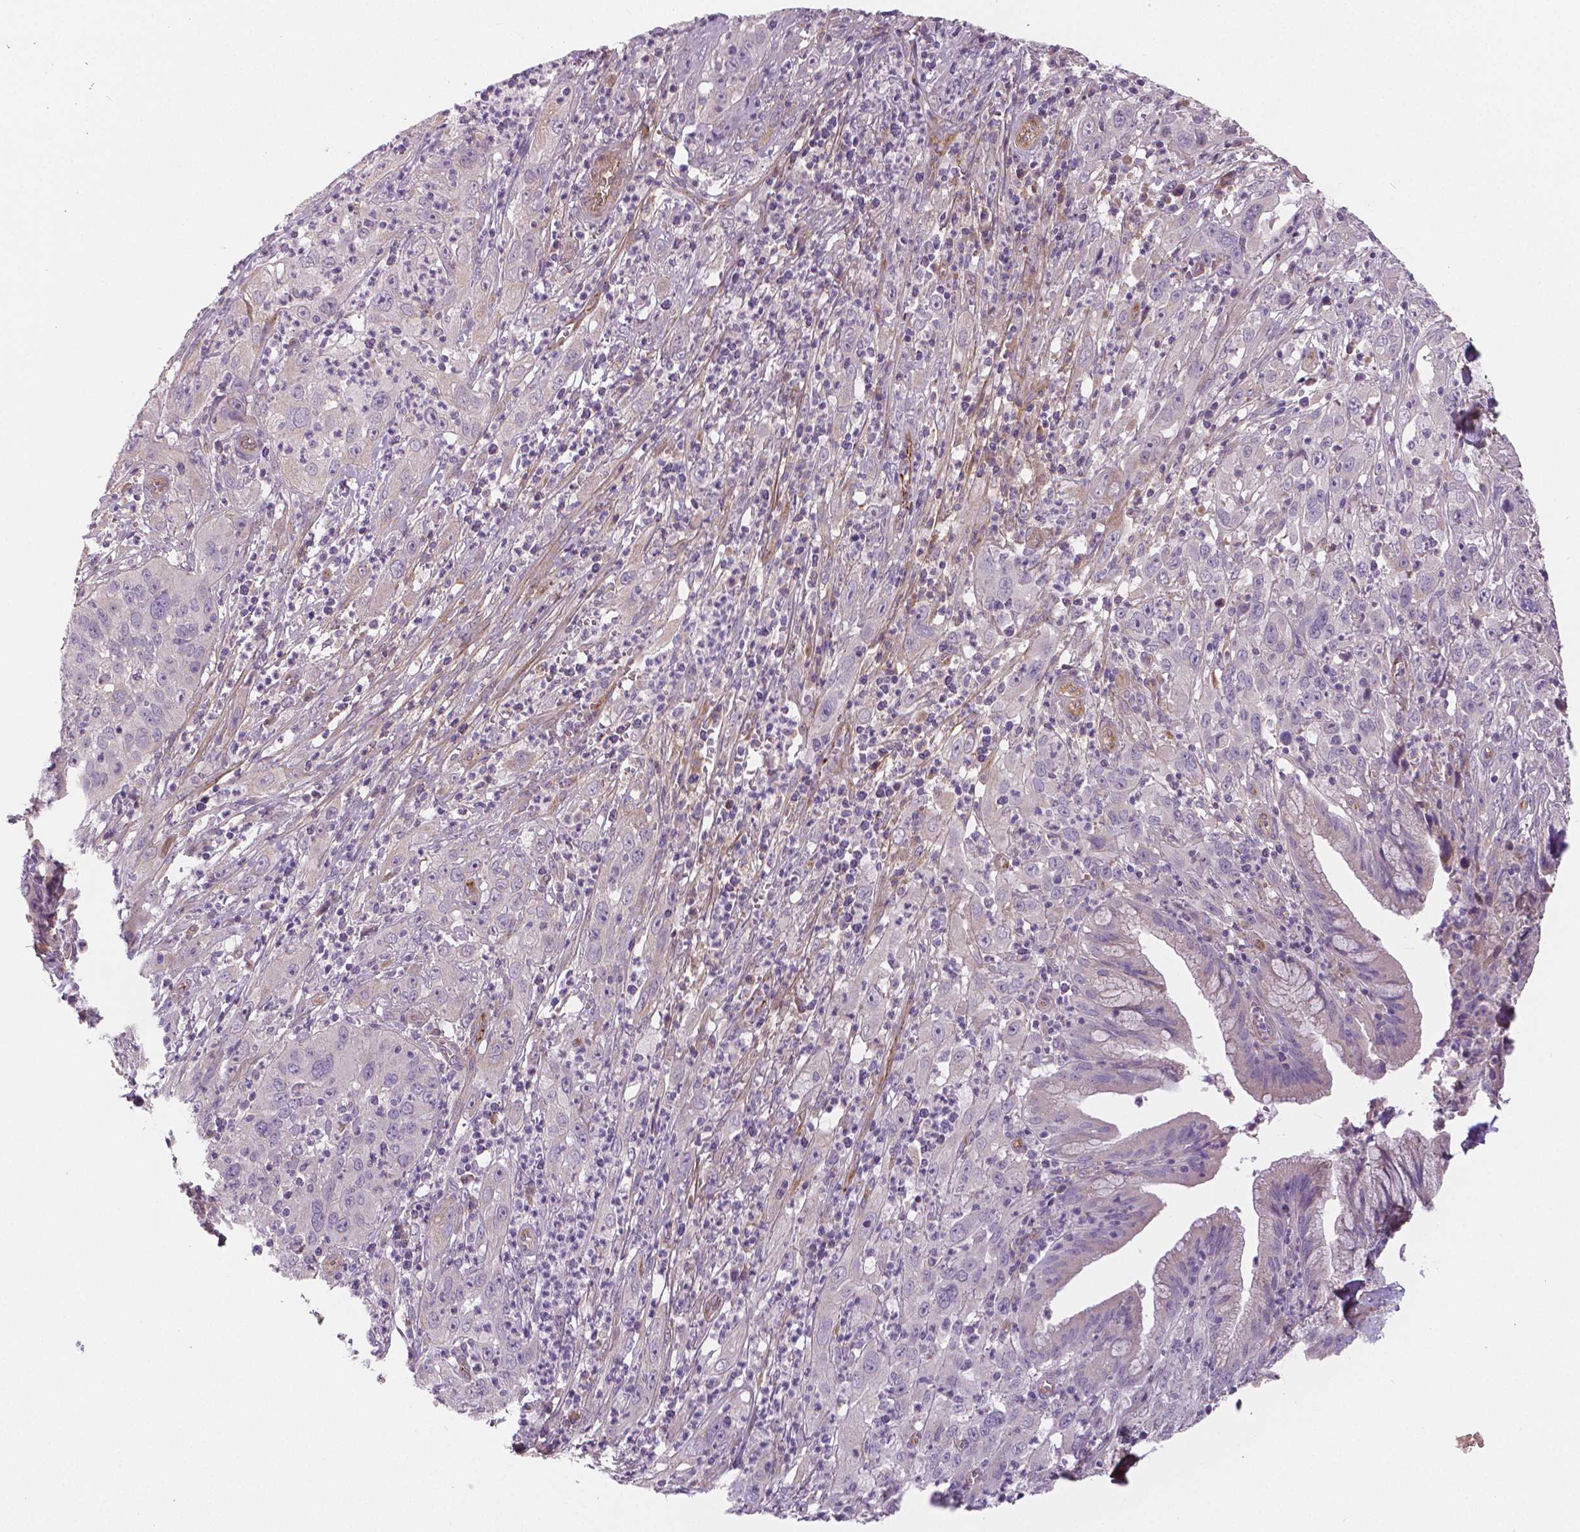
{"staining": {"intensity": "negative", "quantity": "none", "location": "none"}, "tissue": "cervical cancer", "cell_type": "Tumor cells", "image_type": "cancer", "snomed": [{"axis": "morphology", "description": "Squamous cell carcinoma, NOS"}, {"axis": "topography", "description": "Cervix"}], "caption": "This is a photomicrograph of immunohistochemistry staining of cervical squamous cell carcinoma, which shows no positivity in tumor cells.", "gene": "FLT1", "patient": {"sex": "female", "age": 32}}